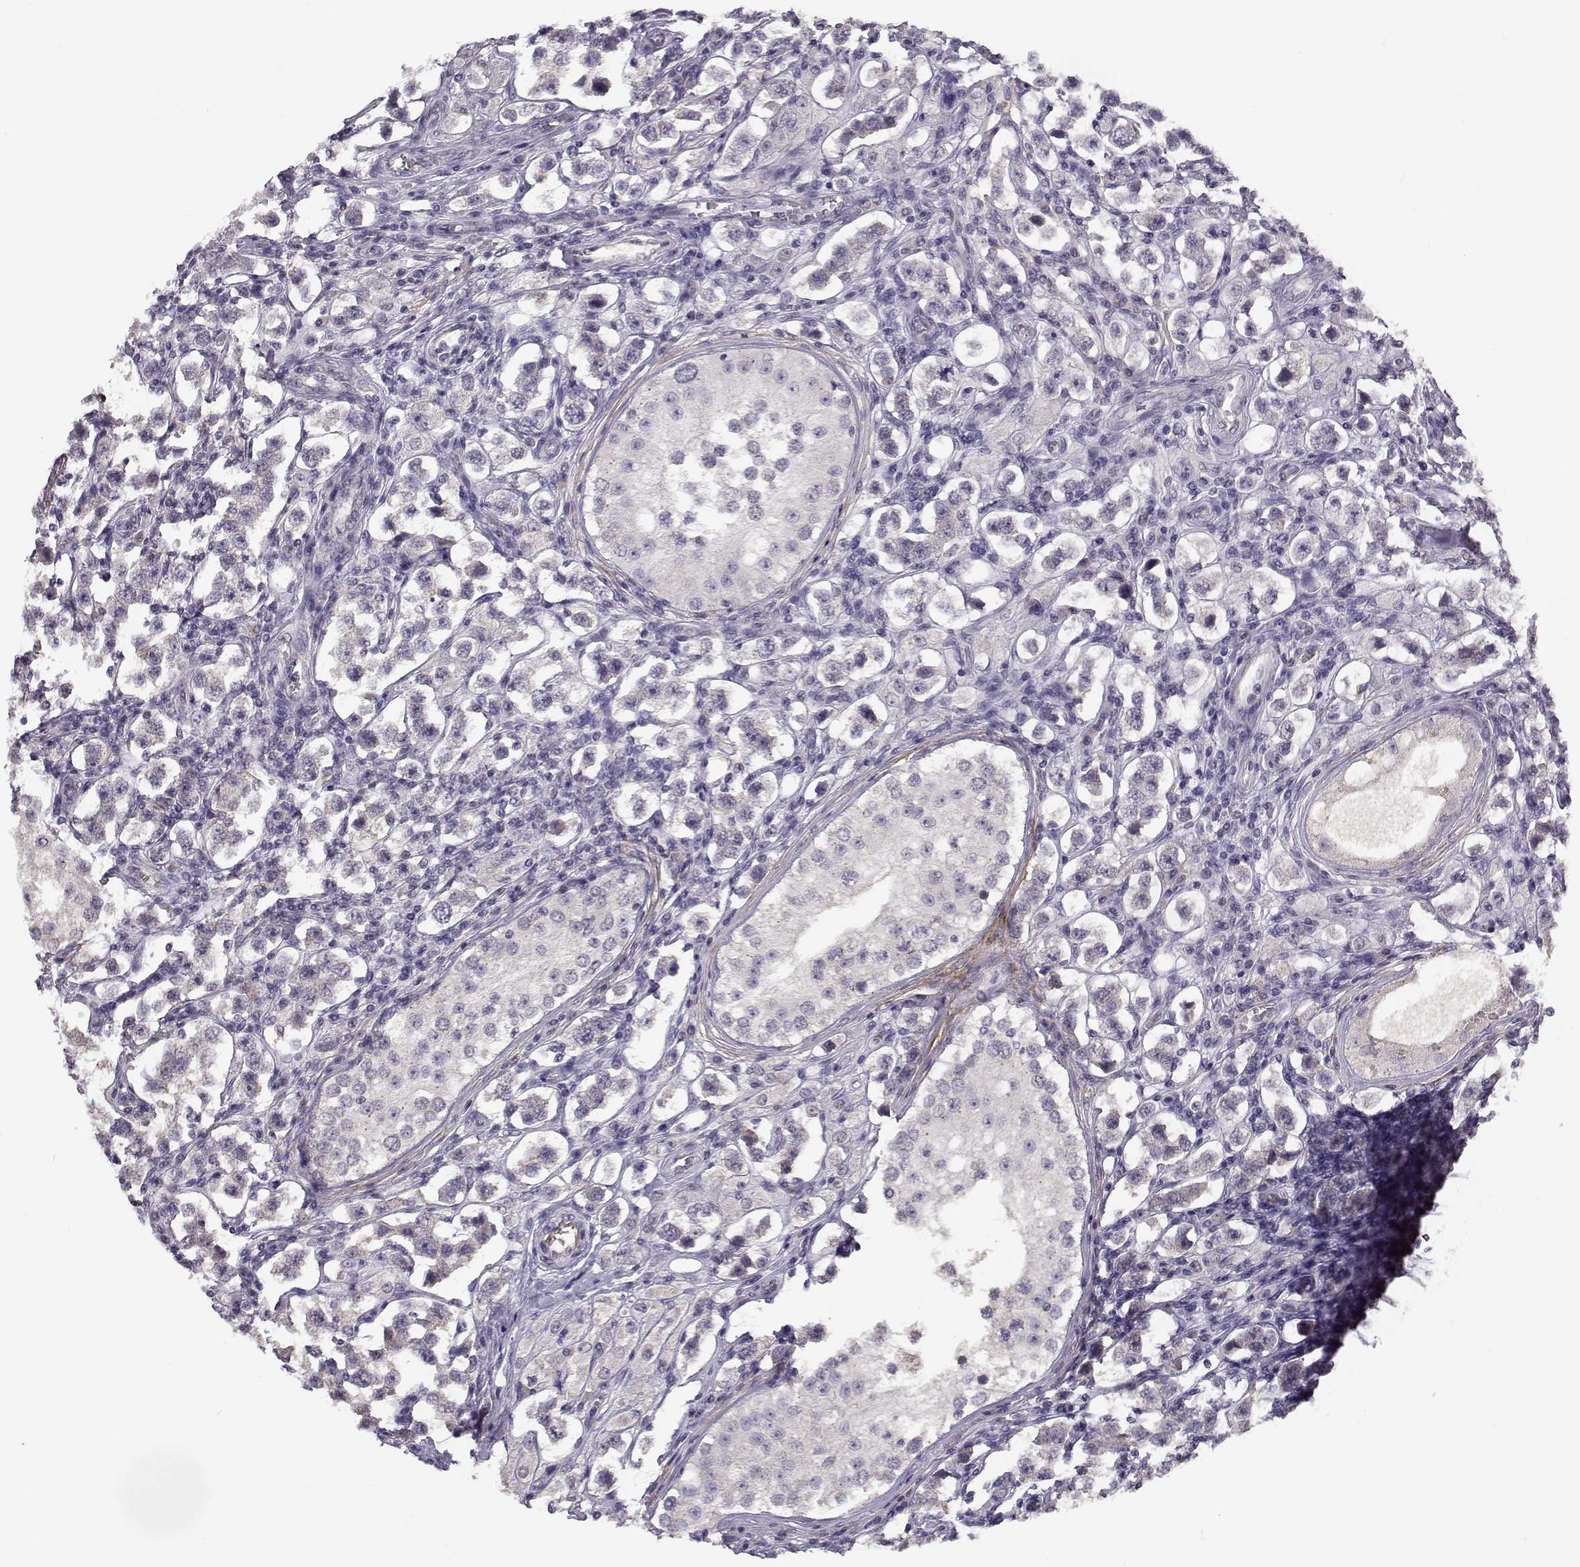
{"staining": {"intensity": "negative", "quantity": "none", "location": "none"}, "tissue": "testis cancer", "cell_type": "Tumor cells", "image_type": "cancer", "snomed": [{"axis": "morphology", "description": "Seminoma, NOS"}, {"axis": "topography", "description": "Testis"}], "caption": "Human testis cancer (seminoma) stained for a protein using immunohistochemistry displays no staining in tumor cells.", "gene": "TMEM145", "patient": {"sex": "male", "age": 37}}